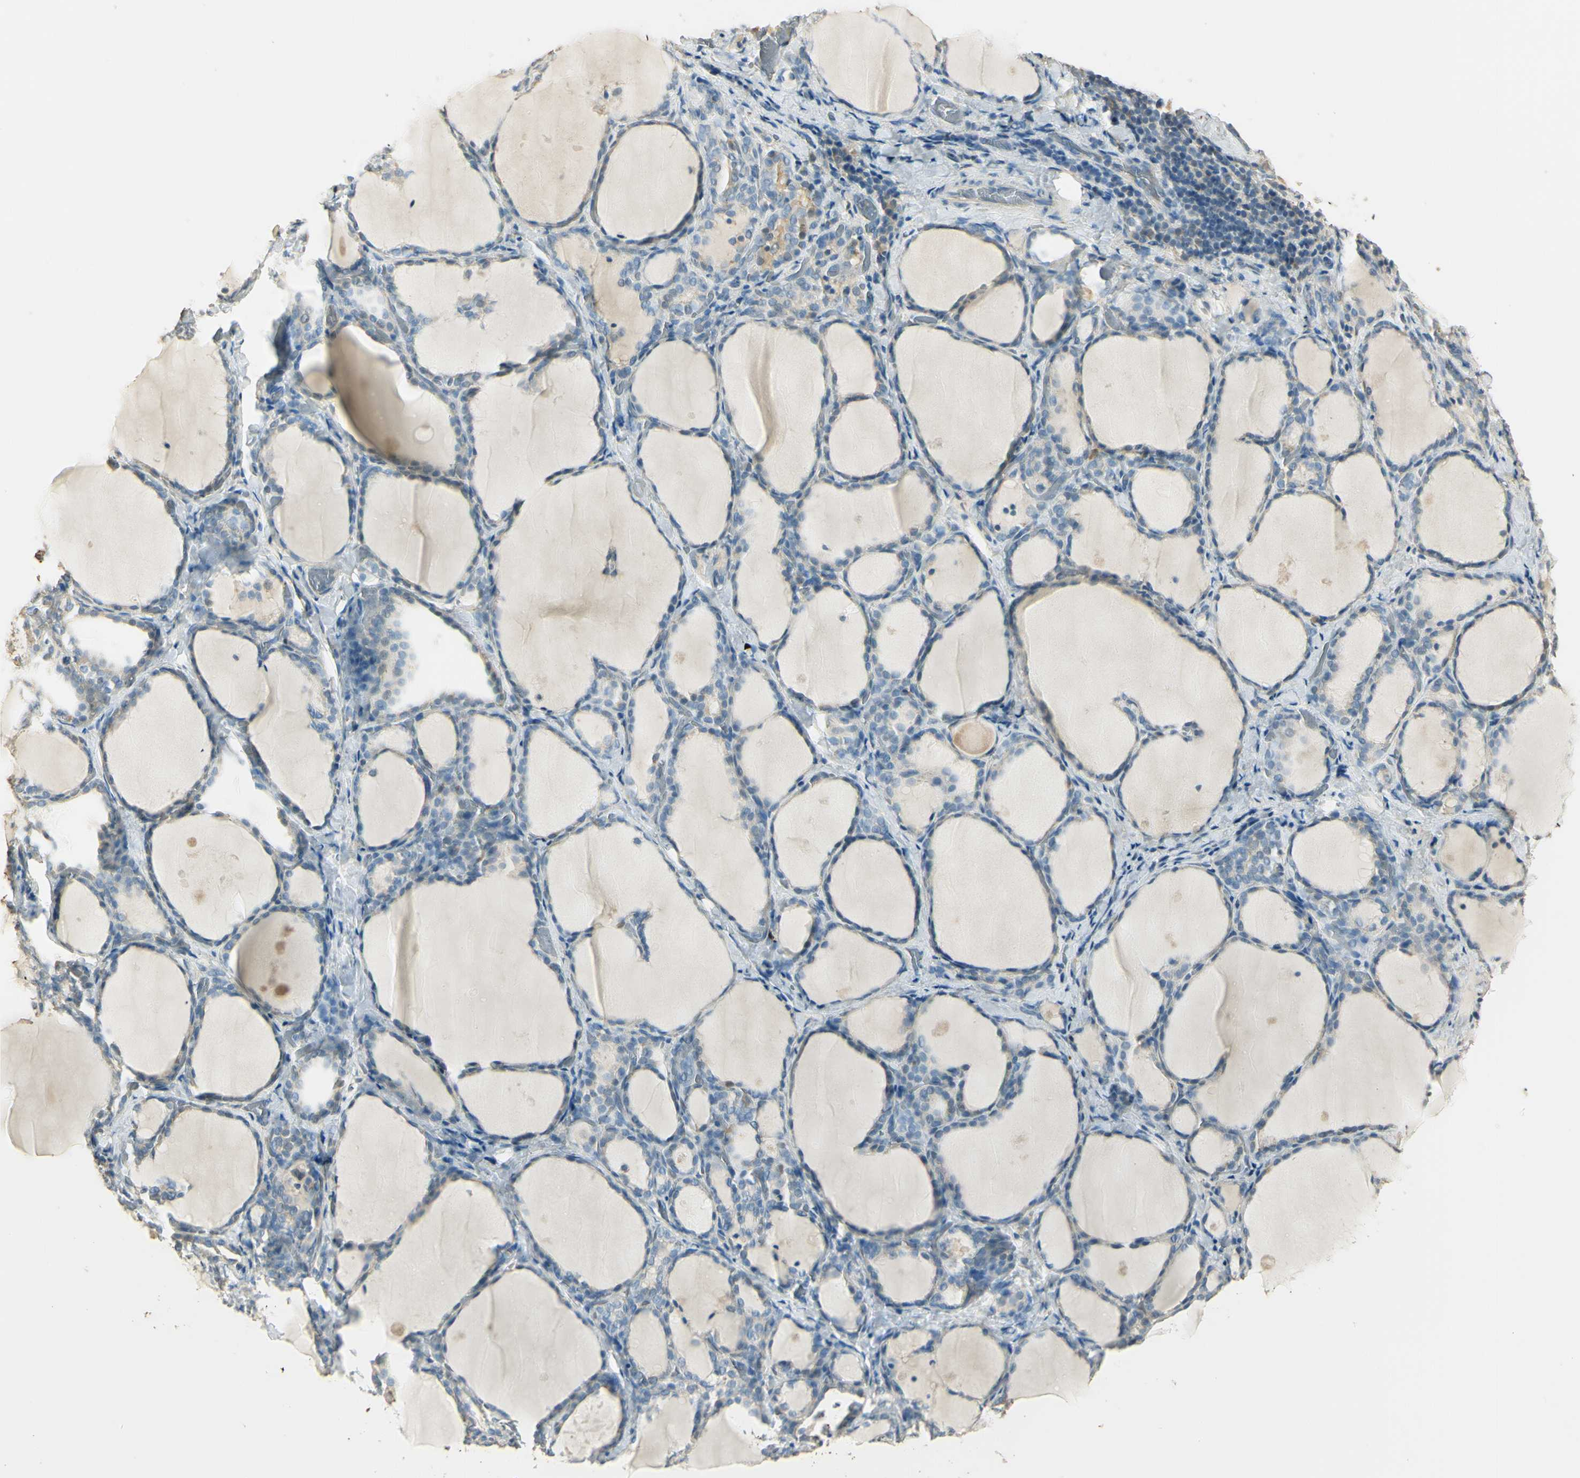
{"staining": {"intensity": "negative", "quantity": "none", "location": "none"}, "tissue": "thyroid gland", "cell_type": "Glandular cells", "image_type": "normal", "snomed": [{"axis": "morphology", "description": "Normal tissue, NOS"}, {"axis": "morphology", "description": "Papillary adenocarcinoma, NOS"}, {"axis": "topography", "description": "Thyroid gland"}], "caption": "DAB immunohistochemical staining of unremarkable human thyroid gland reveals no significant staining in glandular cells.", "gene": "UXS1", "patient": {"sex": "female", "age": 30}}